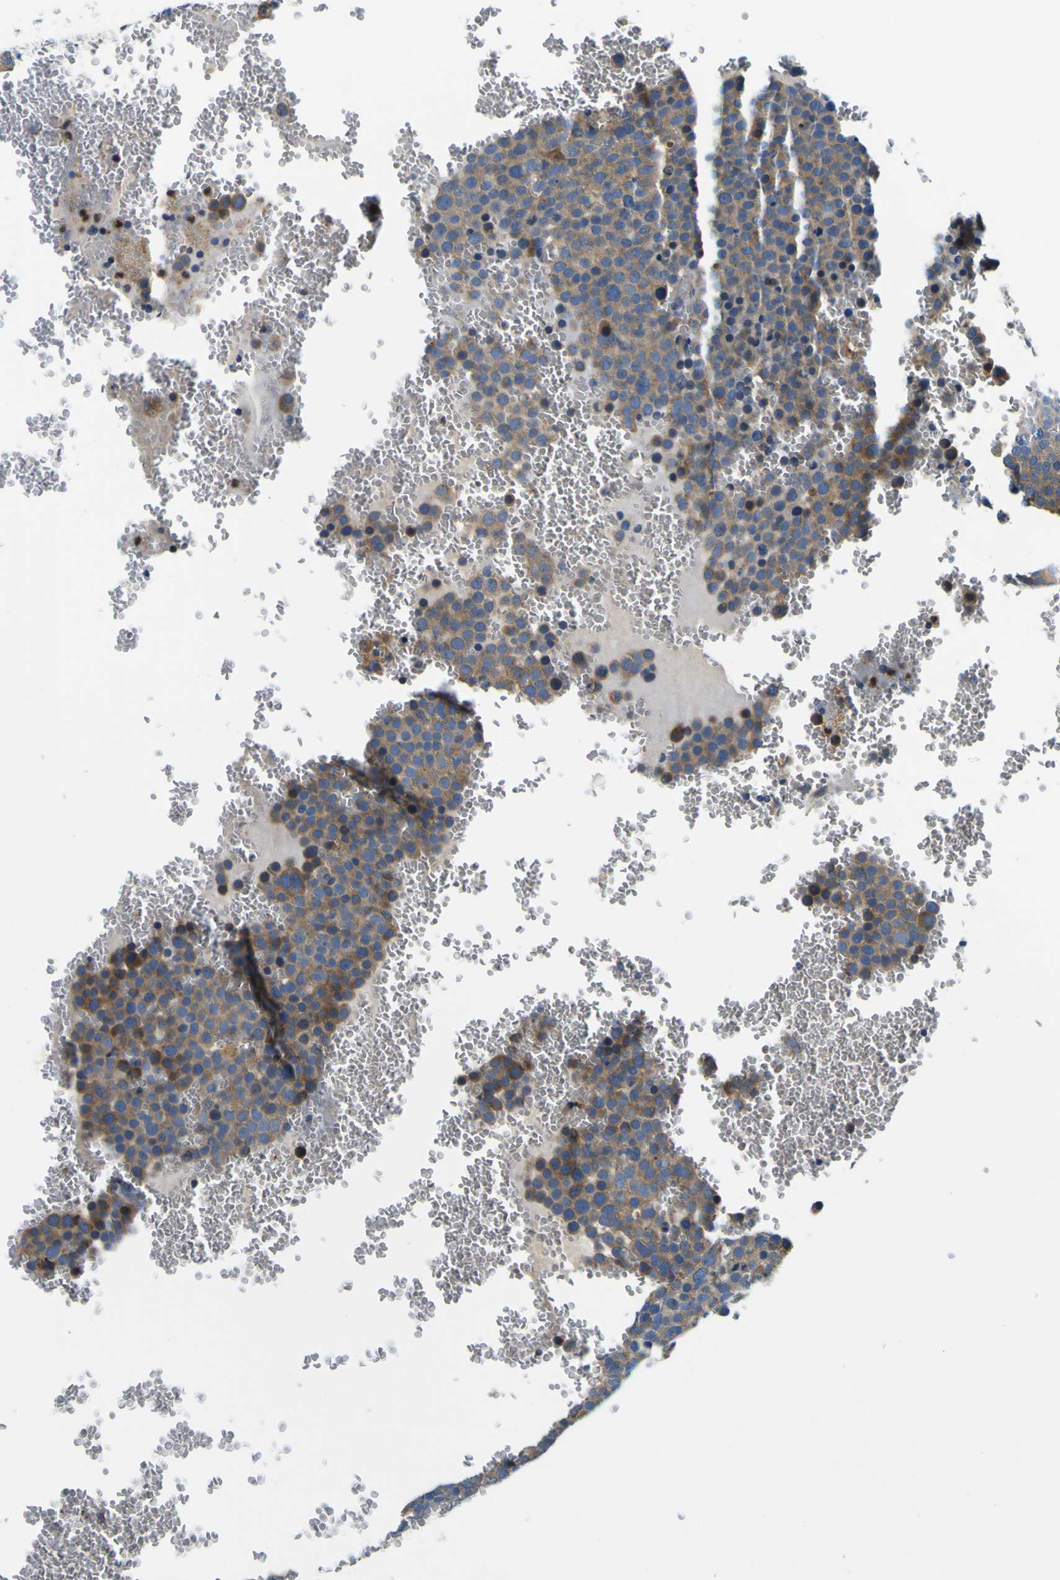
{"staining": {"intensity": "moderate", "quantity": ">75%", "location": "cytoplasmic/membranous"}, "tissue": "testis cancer", "cell_type": "Tumor cells", "image_type": "cancer", "snomed": [{"axis": "morphology", "description": "Seminoma, NOS"}, {"axis": "topography", "description": "Testis"}], "caption": "Protein staining of testis seminoma tissue displays moderate cytoplasmic/membranous staining in approximately >75% of tumor cells.", "gene": "CLSTN1", "patient": {"sex": "male", "age": 71}}